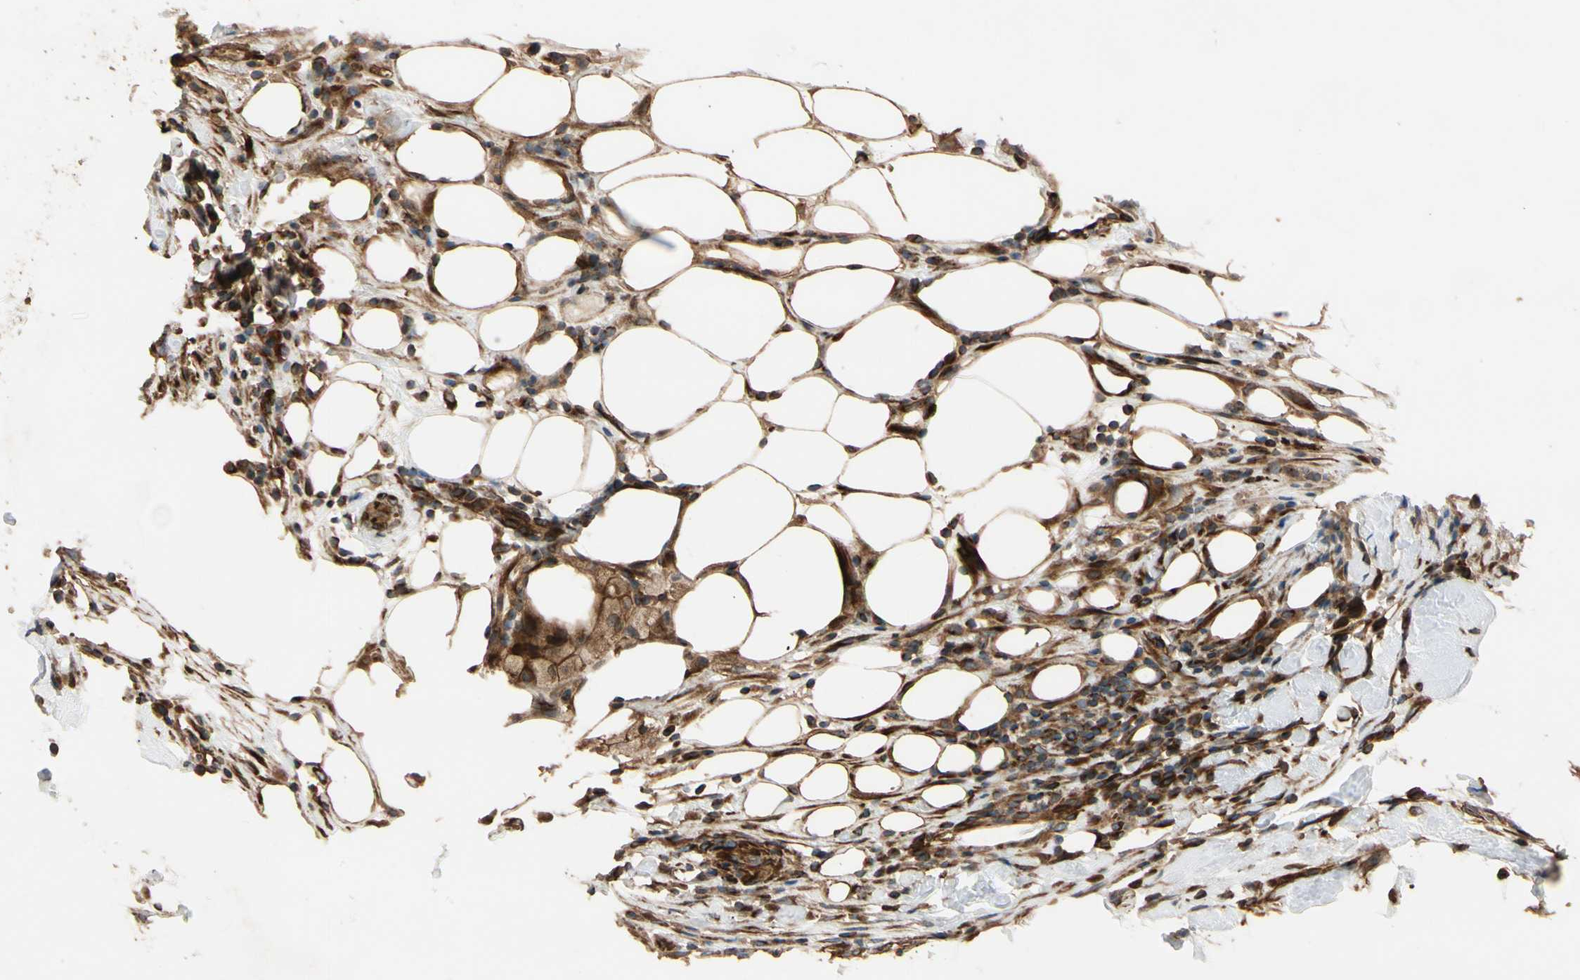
{"staining": {"intensity": "strong", "quantity": ">75%", "location": "cytoplasmic/membranous"}, "tissue": "breast cancer", "cell_type": "Tumor cells", "image_type": "cancer", "snomed": [{"axis": "morphology", "description": "Duct carcinoma"}, {"axis": "topography", "description": "Breast"}], "caption": "Protein expression analysis of human intraductal carcinoma (breast) reveals strong cytoplasmic/membranous expression in about >75% of tumor cells.", "gene": "MGRN1", "patient": {"sex": "female", "age": 37}}